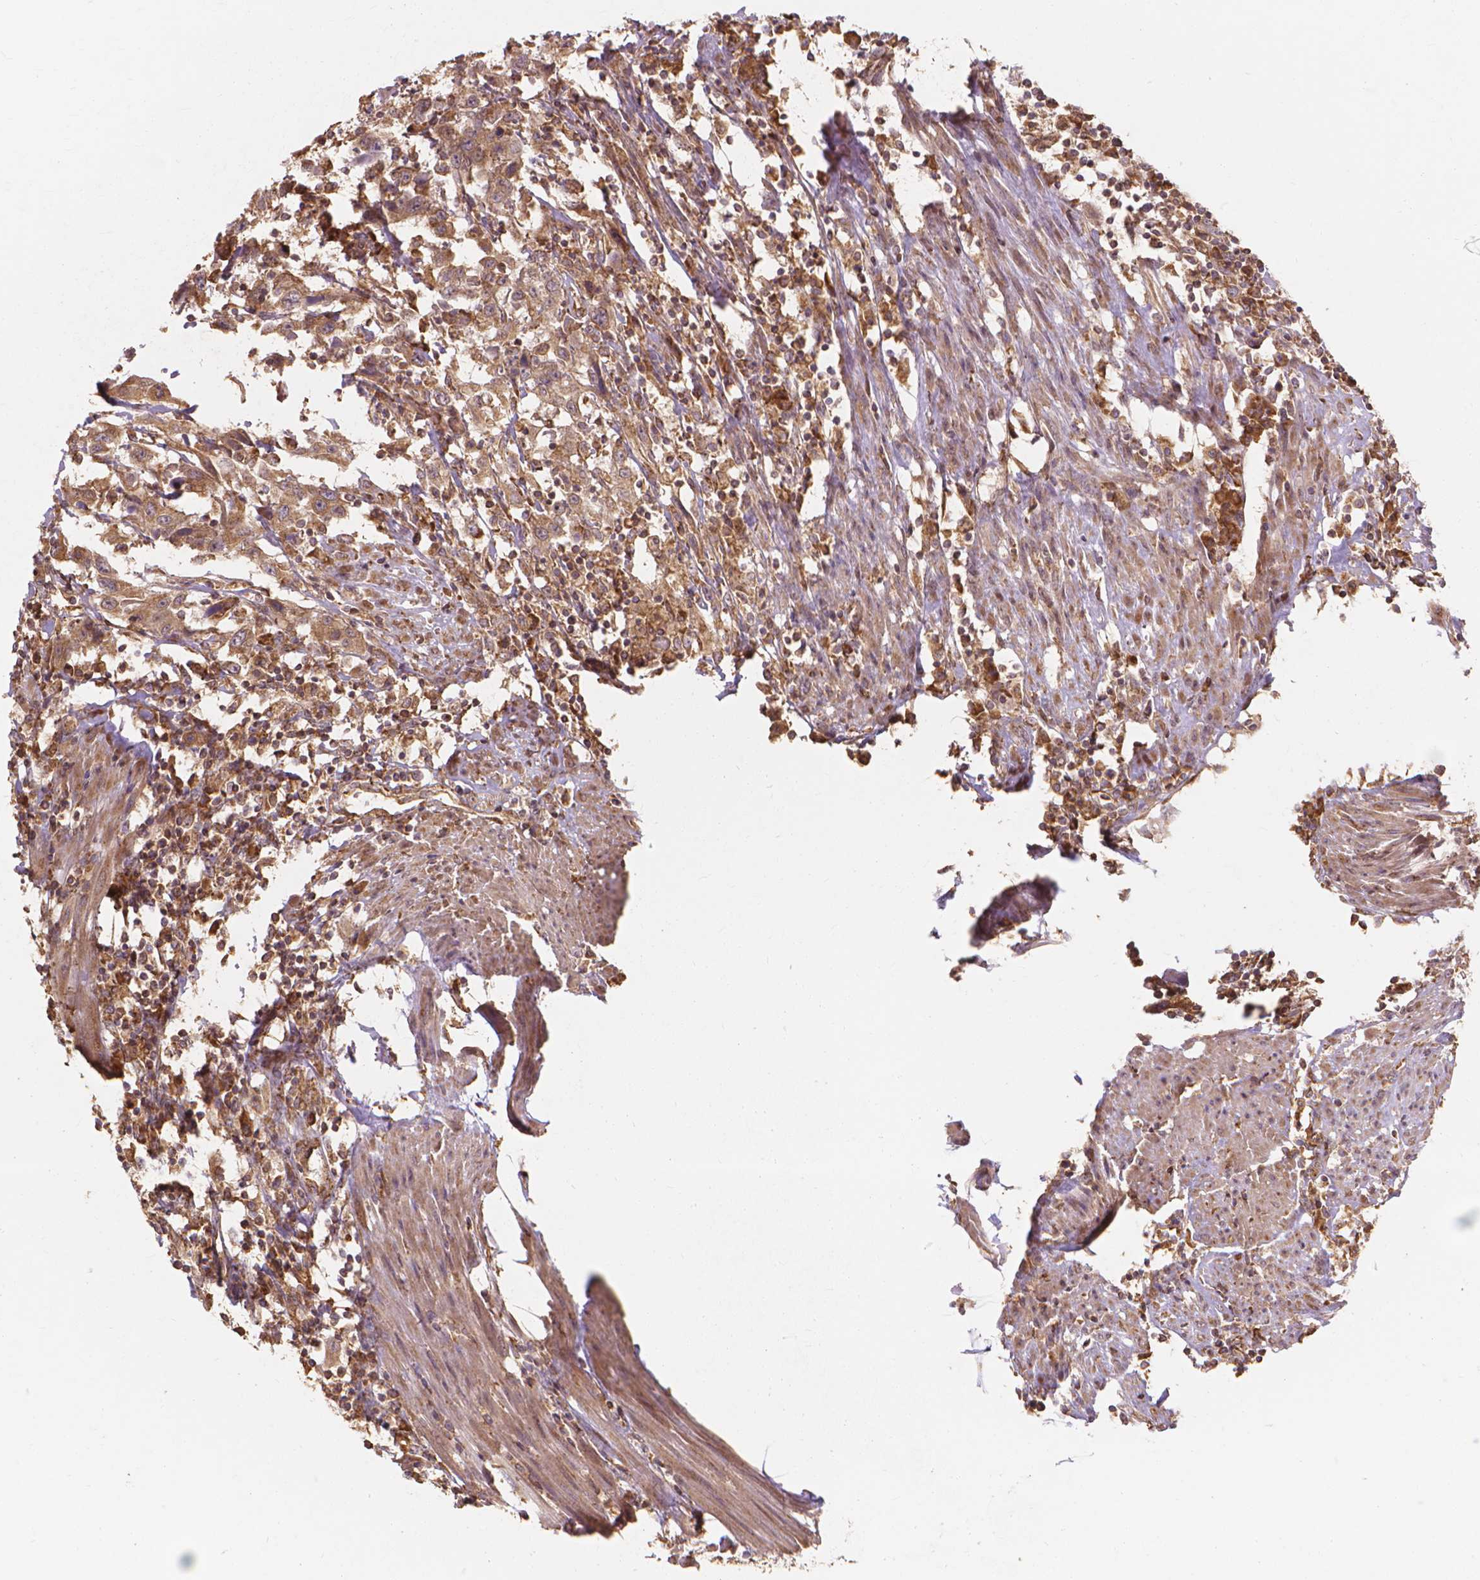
{"staining": {"intensity": "moderate", "quantity": ">75%", "location": "cytoplasmic/membranous"}, "tissue": "urothelial cancer", "cell_type": "Tumor cells", "image_type": "cancer", "snomed": [{"axis": "morphology", "description": "Urothelial carcinoma, High grade"}, {"axis": "topography", "description": "Urinary bladder"}], "caption": "Immunohistochemistry (IHC) histopathology image of neoplastic tissue: high-grade urothelial carcinoma stained using immunohistochemistry (IHC) reveals medium levels of moderate protein expression localized specifically in the cytoplasmic/membranous of tumor cells, appearing as a cytoplasmic/membranous brown color.", "gene": "TAB2", "patient": {"sex": "male", "age": 61}}